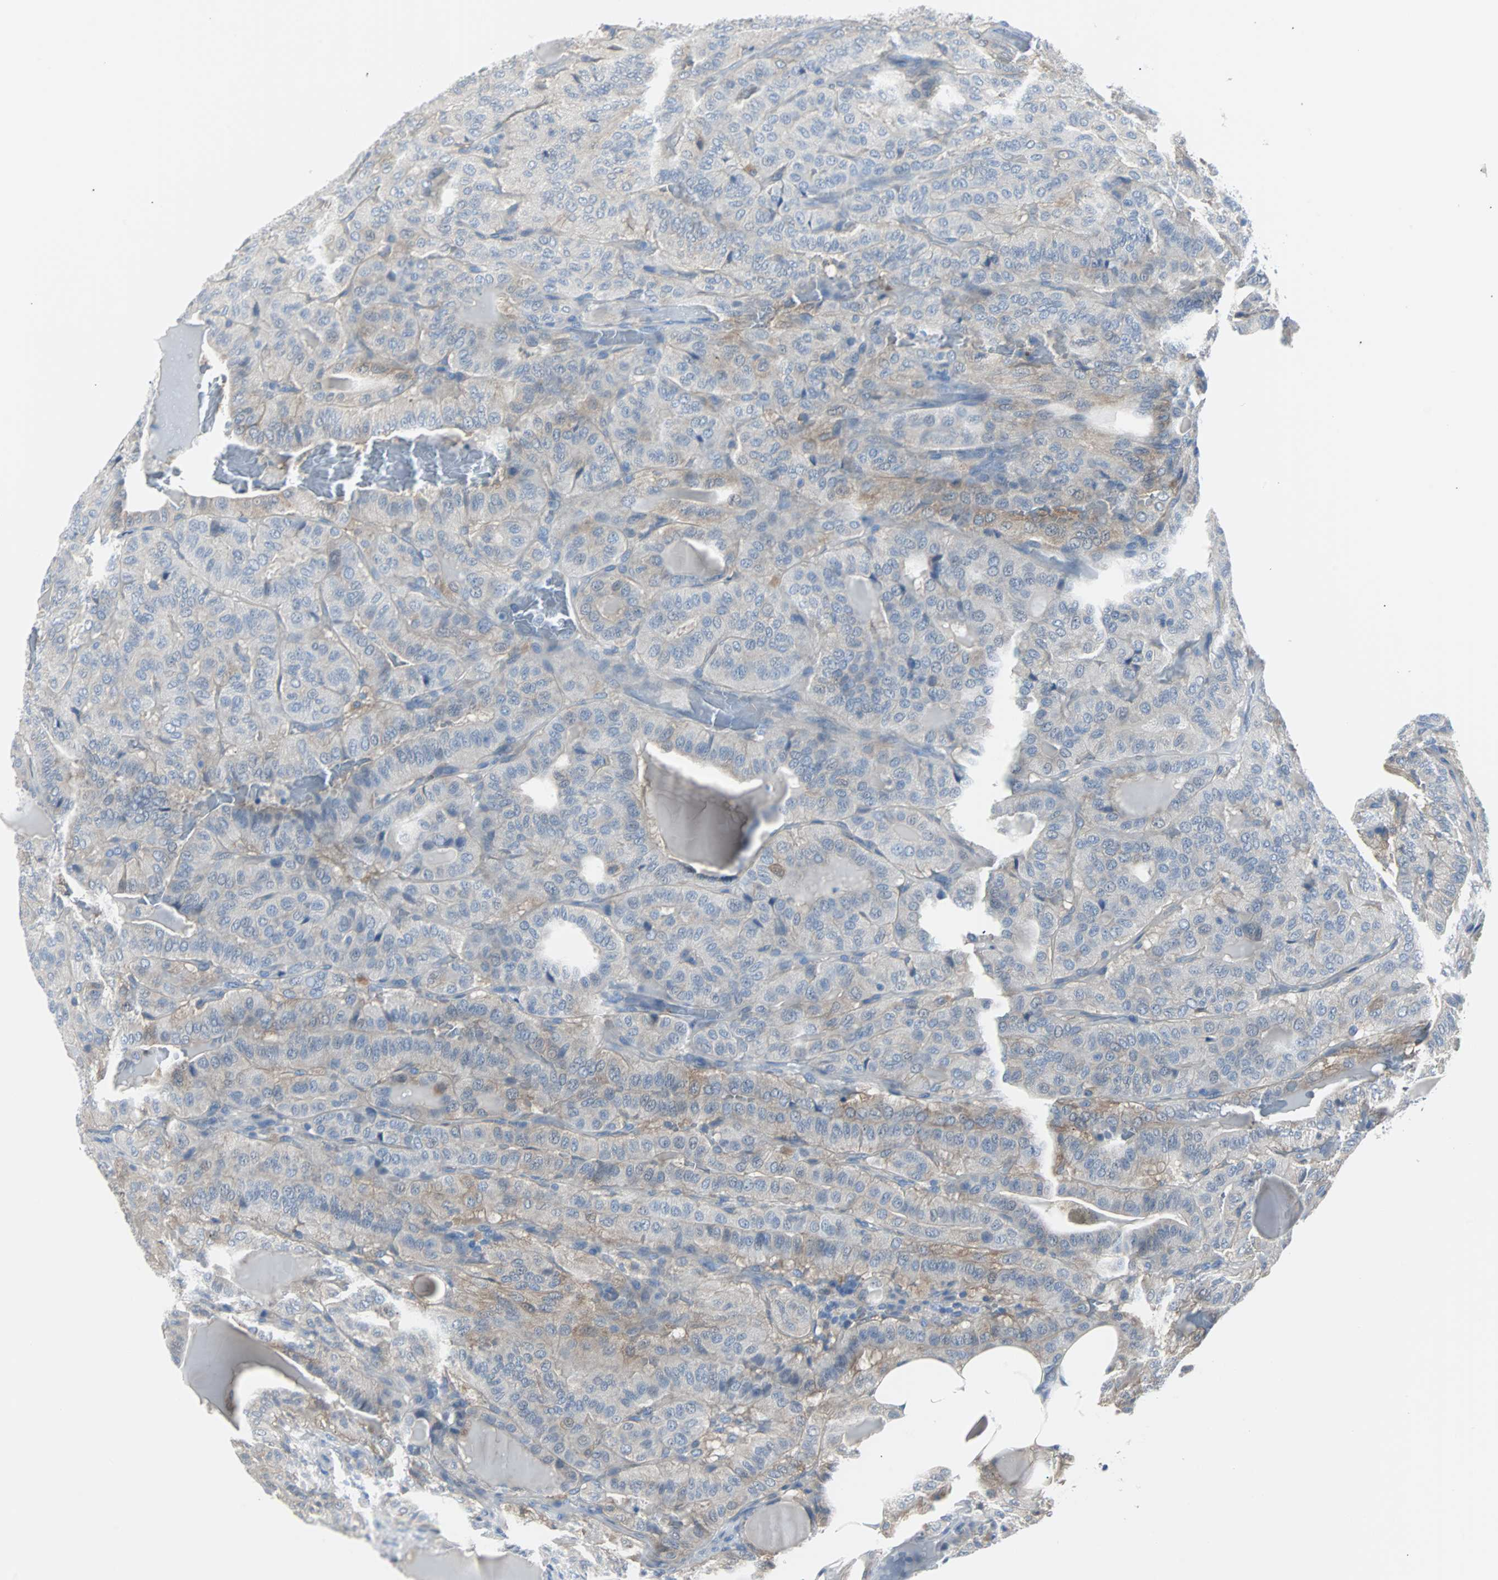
{"staining": {"intensity": "weak", "quantity": "<25%", "location": "cytoplasmic/membranous"}, "tissue": "thyroid cancer", "cell_type": "Tumor cells", "image_type": "cancer", "snomed": [{"axis": "morphology", "description": "Papillary adenocarcinoma, NOS"}, {"axis": "topography", "description": "Thyroid gland"}], "caption": "Immunohistochemistry (IHC) of human thyroid cancer (papillary adenocarcinoma) reveals no positivity in tumor cells.", "gene": "RASA1", "patient": {"sex": "male", "age": 77}}